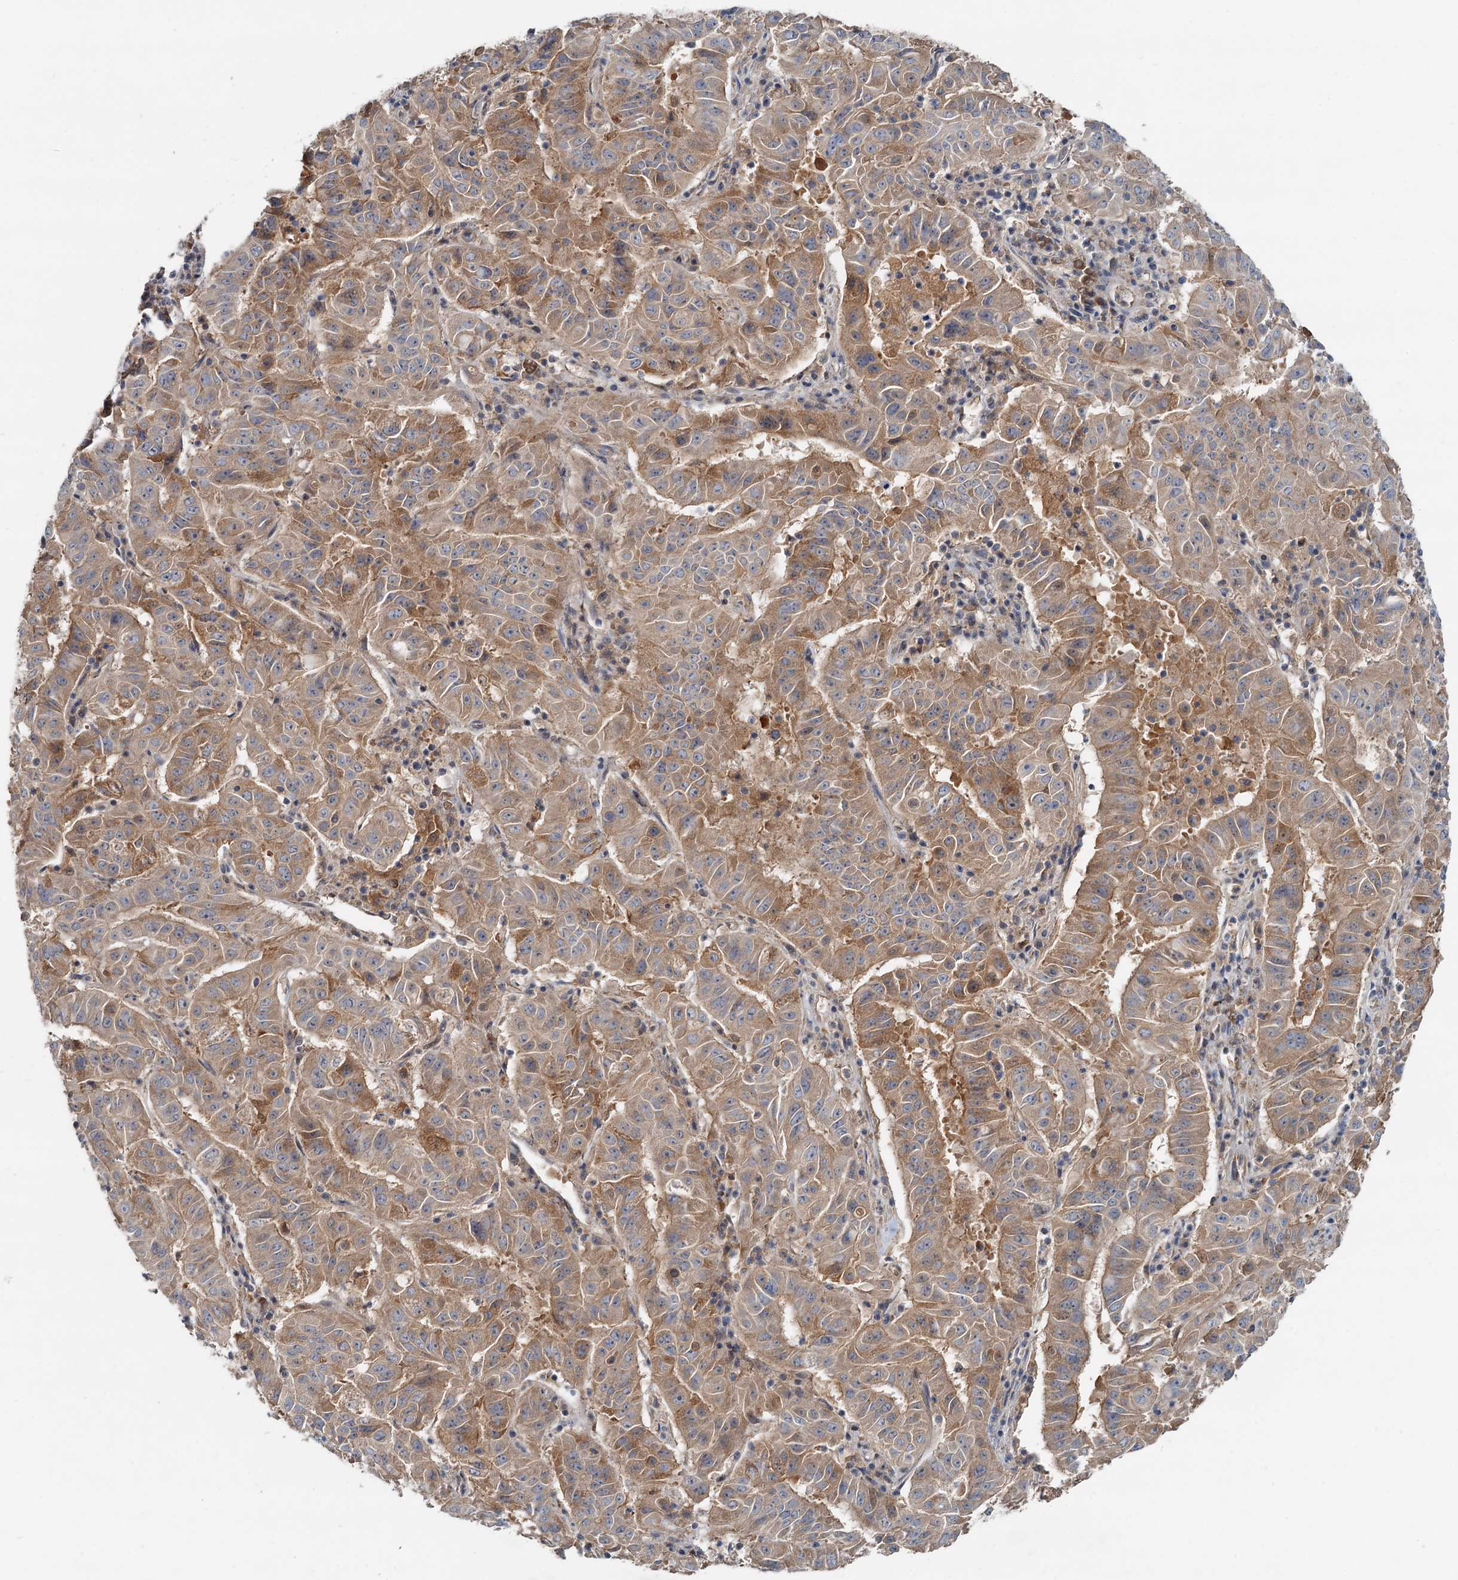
{"staining": {"intensity": "moderate", "quantity": ">75%", "location": "cytoplasmic/membranous"}, "tissue": "pancreatic cancer", "cell_type": "Tumor cells", "image_type": "cancer", "snomed": [{"axis": "morphology", "description": "Adenocarcinoma, NOS"}, {"axis": "topography", "description": "Pancreas"}], "caption": "Brown immunohistochemical staining in human pancreatic cancer shows moderate cytoplasmic/membranous positivity in about >75% of tumor cells.", "gene": "CEP68", "patient": {"sex": "male", "age": 63}}